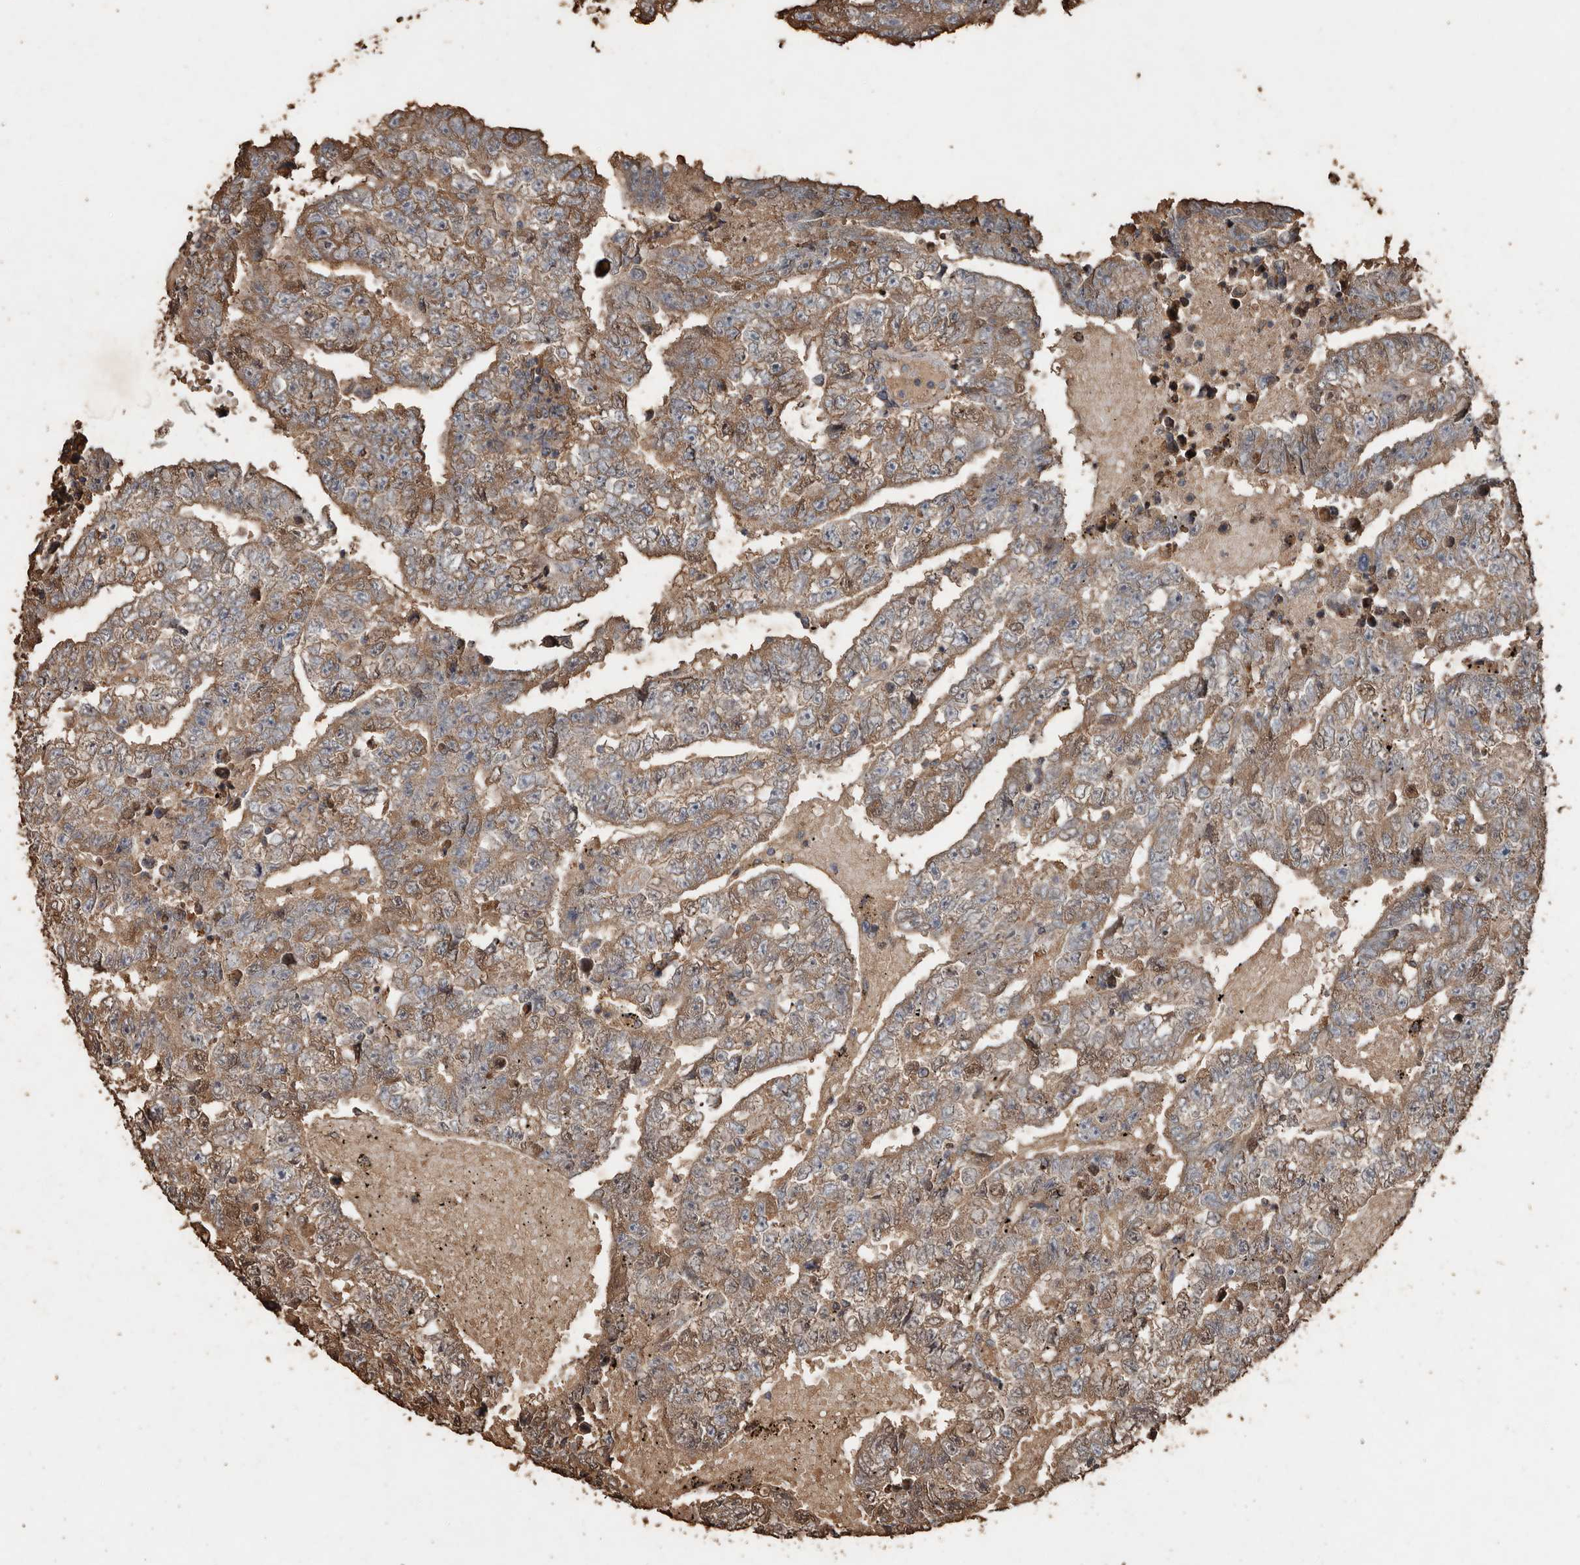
{"staining": {"intensity": "moderate", "quantity": ">75%", "location": "cytoplasmic/membranous"}, "tissue": "testis cancer", "cell_type": "Tumor cells", "image_type": "cancer", "snomed": [{"axis": "morphology", "description": "Carcinoma, Embryonal, NOS"}, {"axis": "topography", "description": "Testis"}], "caption": "About >75% of tumor cells in human testis cancer show moderate cytoplasmic/membranous protein expression as visualized by brown immunohistochemical staining.", "gene": "RANBP17", "patient": {"sex": "male", "age": 25}}